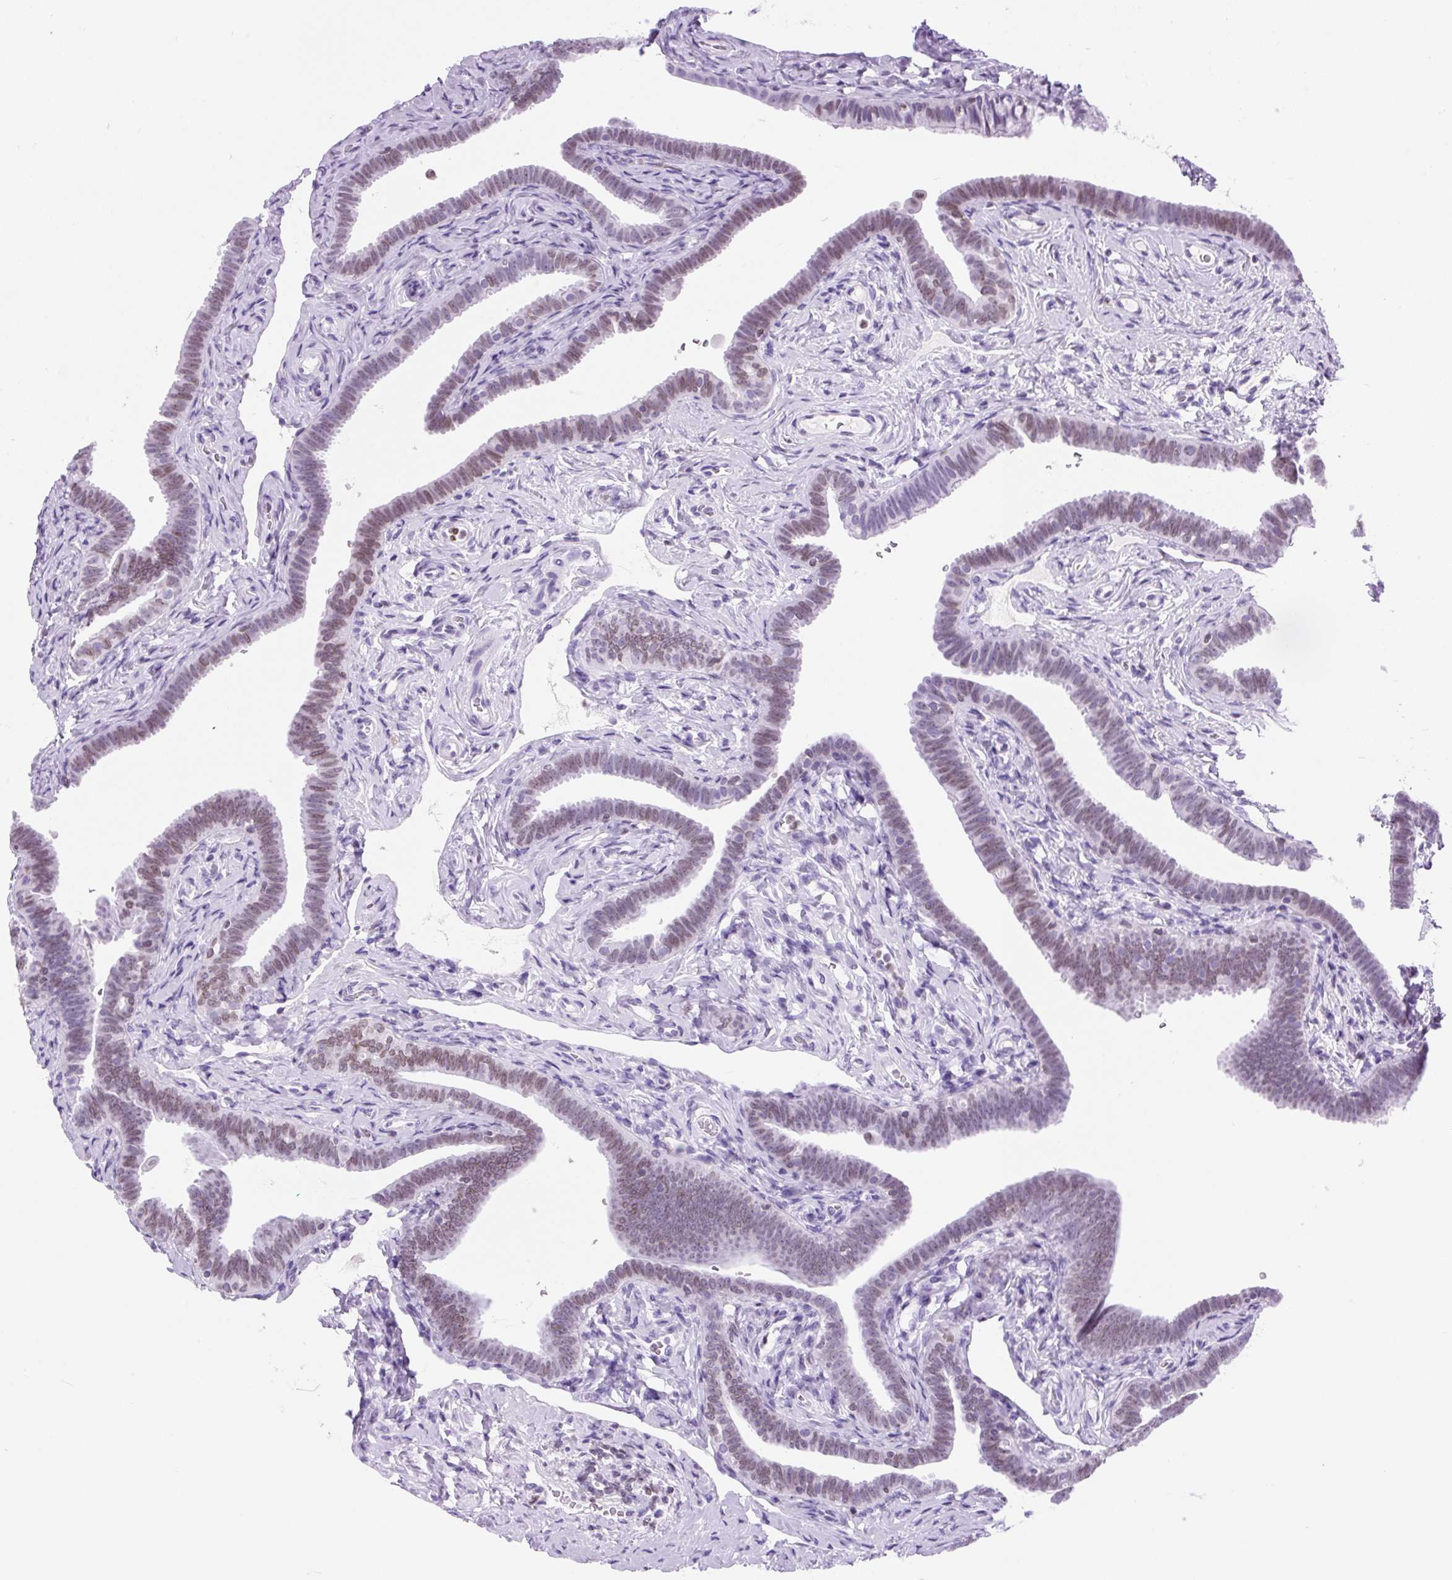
{"staining": {"intensity": "moderate", "quantity": "25%-75%", "location": "cytoplasmic/membranous,nuclear"}, "tissue": "fallopian tube", "cell_type": "Glandular cells", "image_type": "normal", "snomed": [{"axis": "morphology", "description": "Normal tissue, NOS"}, {"axis": "topography", "description": "Fallopian tube"}], "caption": "About 25%-75% of glandular cells in benign human fallopian tube demonstrate moderate cytoplasmic/membranous,nuclear protein expression as visualized by brown immunohistochemical staining.", "gene": "VPREB1", "patient": {"sex": "female", "age": 69}}